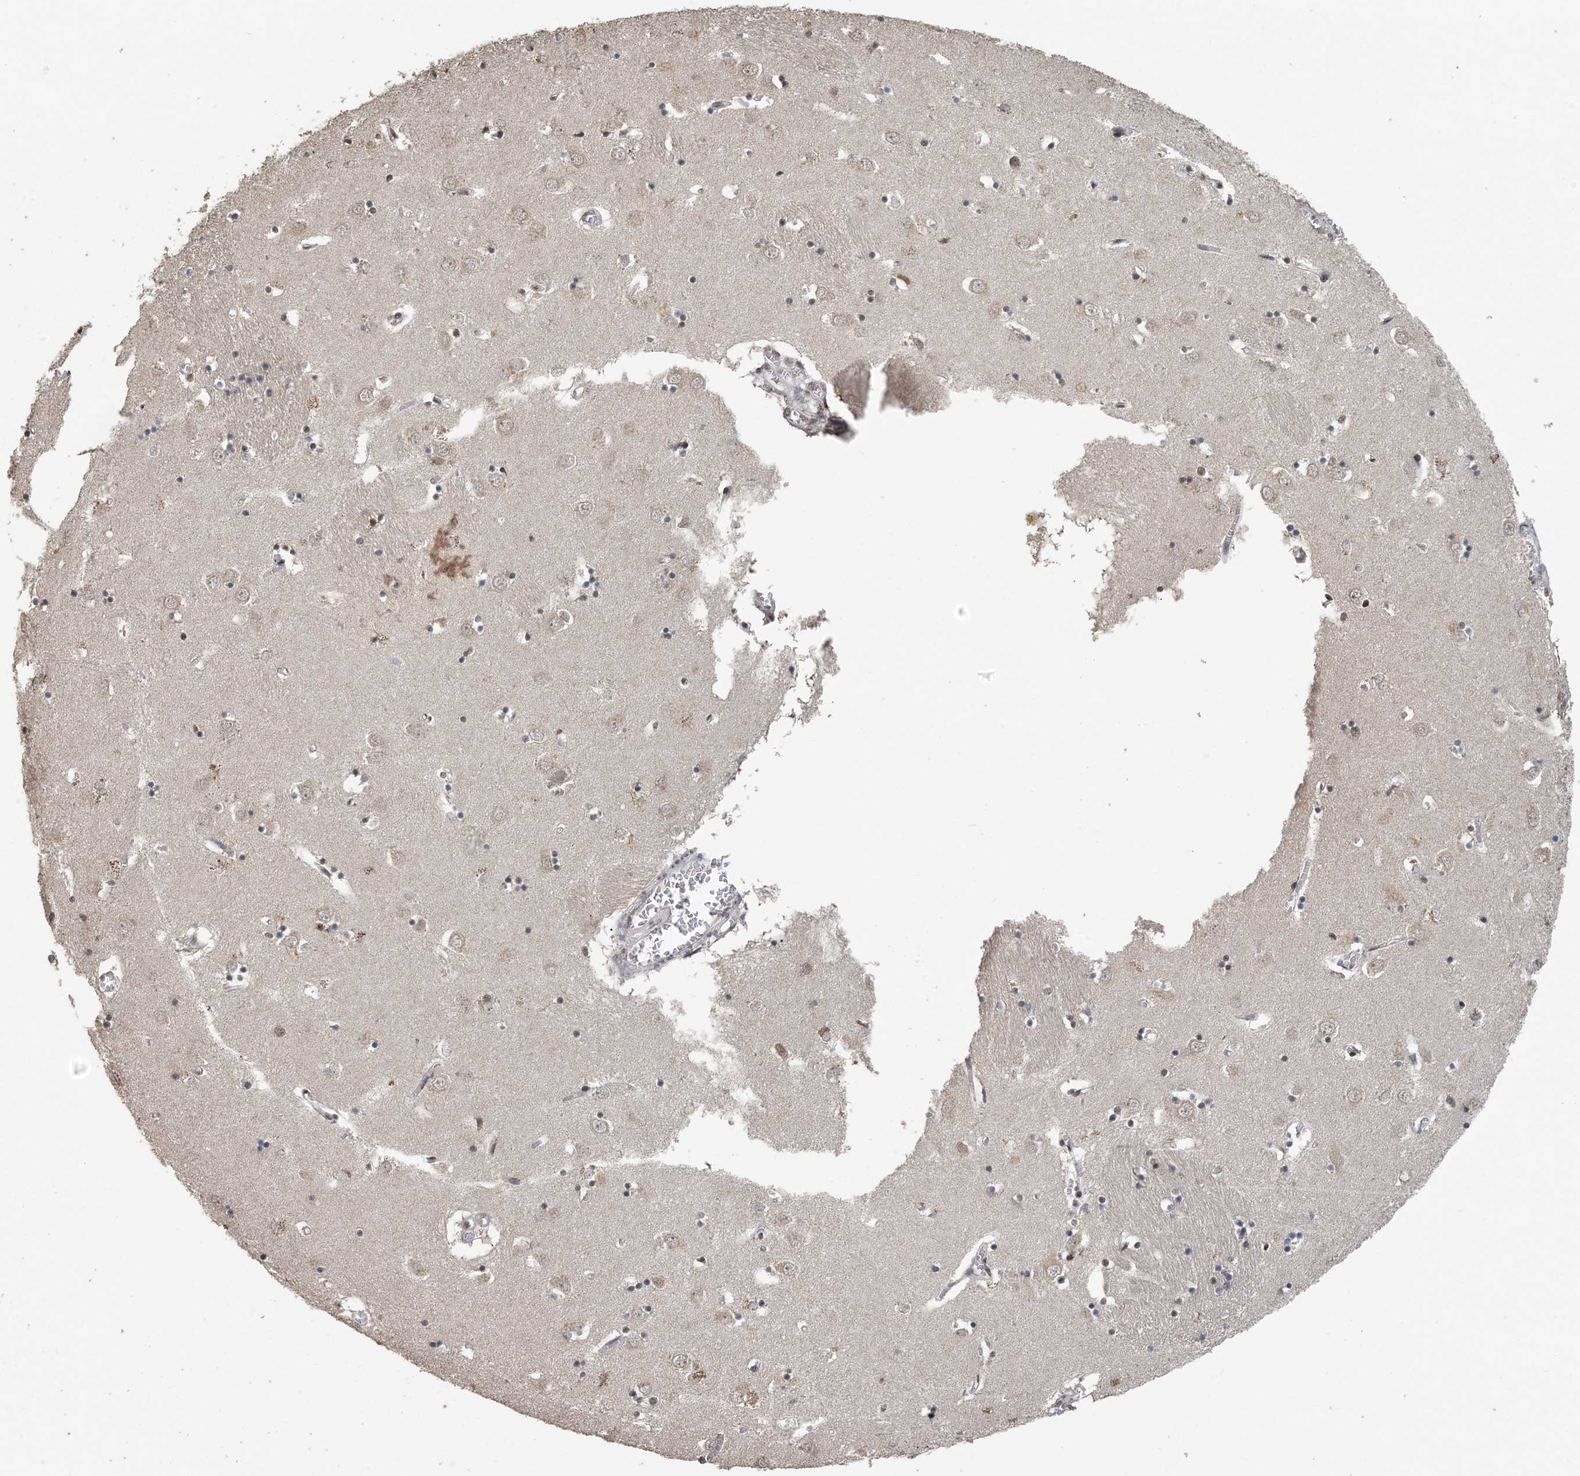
{"staining": {"intensity": "negative", "quantity": "none", "location": "none"}, "tissue": "caudate", "cell_type": "Glial cells", "image_type": "normal", "snomed": [{"axis": "morphology", "description": "Normal tissue, NOS"}, {"axis": "topography", "description": "Lateral ventricle wall"}], "caption": "A high-resolution photomicrograph shows IHC staining of unremarkable caudate, which demonstrates no significant positivity in glial cells. The staining was performed using DAB to visualize the protein expression in brown, while the nuclei were stained in blue with hematoxylin (Magnification: 20x).", "gene": "MBD2", "patient": {"sex": "male", "age": 70}}